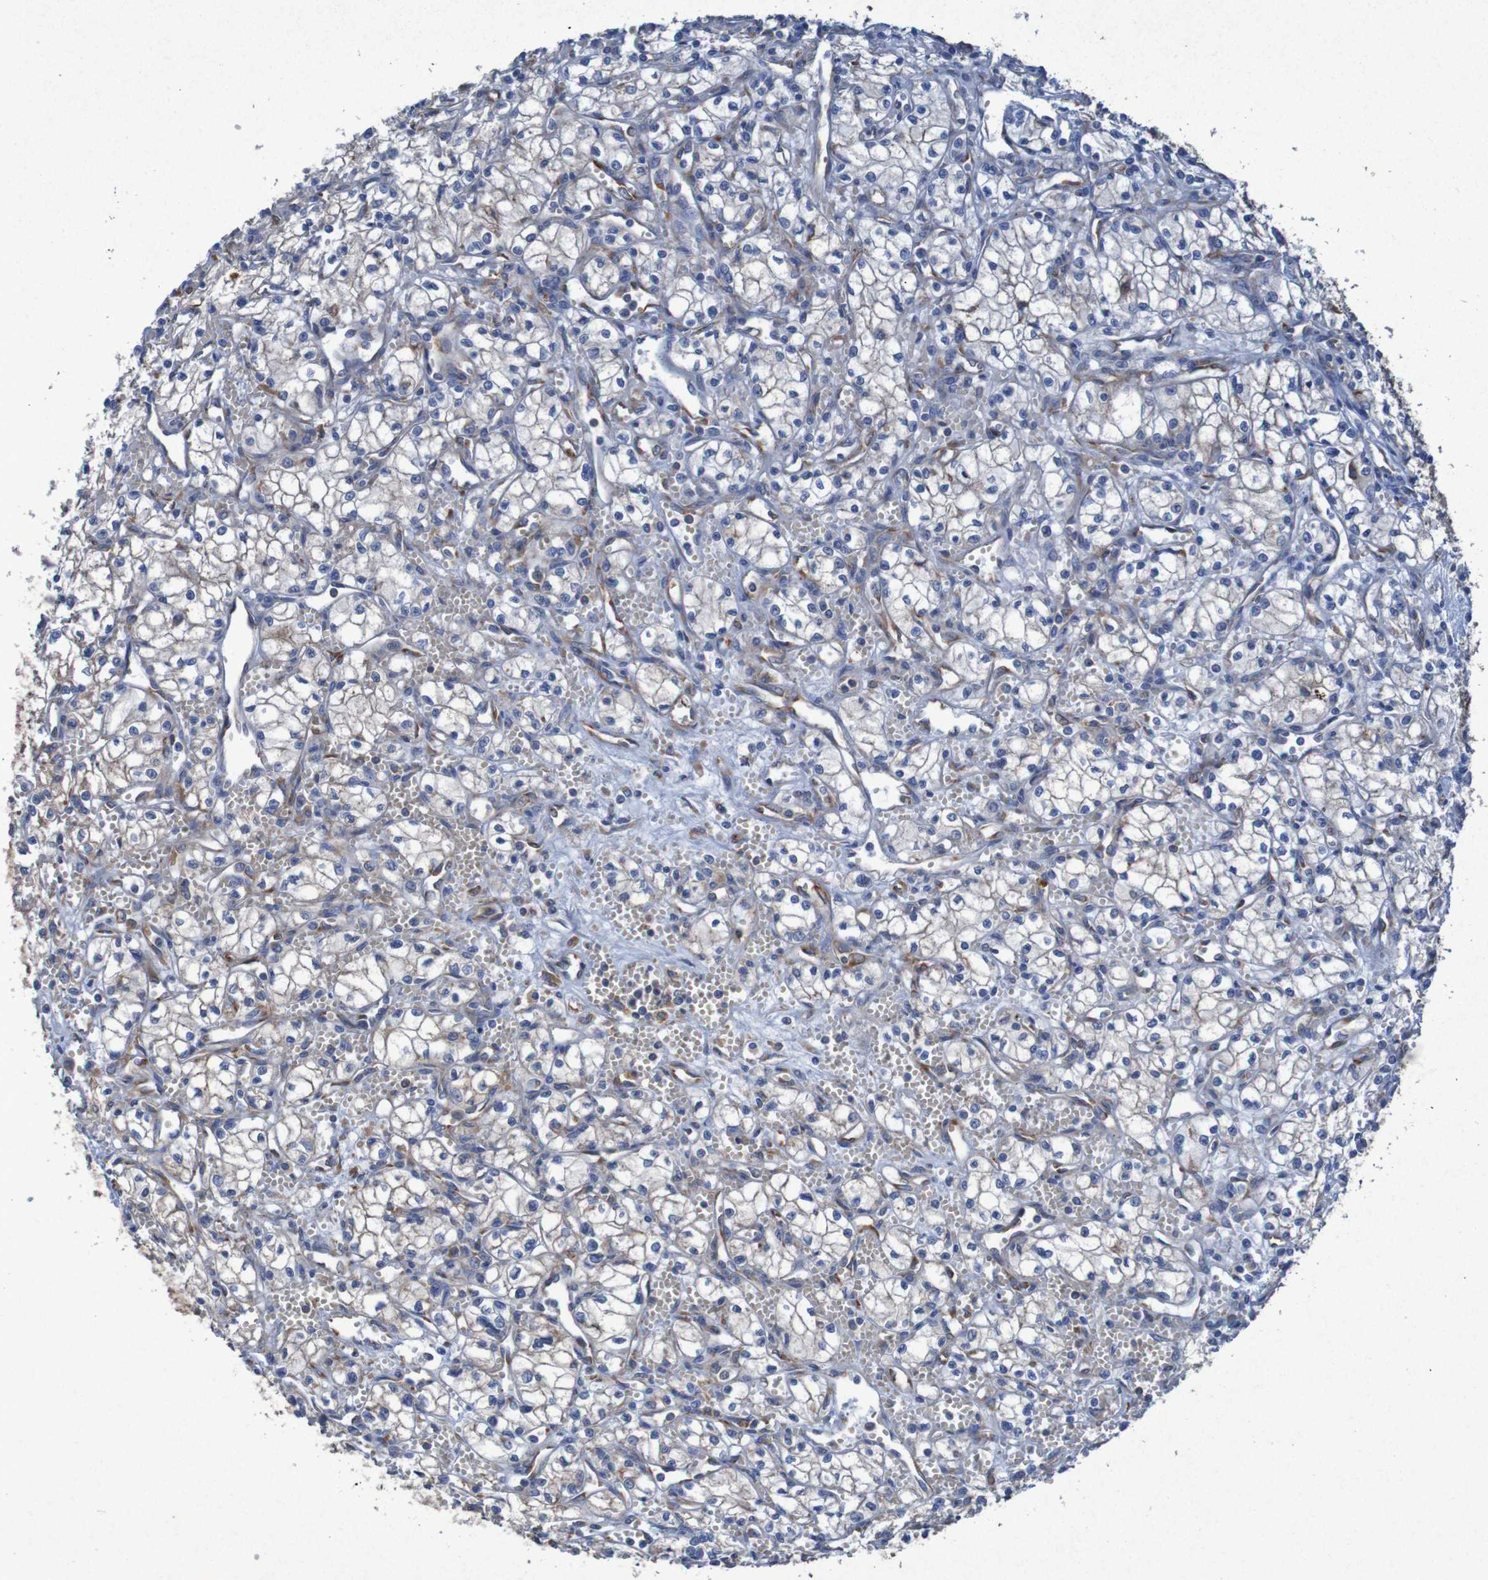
{"staining": {"intensity": "negative", "quantity": "none", "location": "none"}, "tissue": "renal cancer", "cell_type": "Tumor cells", "image_type": "cancer", "snomed": [{"axis": "morphology", "description": "Normal tissue, NOS"}, {"axis": "morphology", "description": "Adenocarcinoma, NOS"}, {"axis": "topography", "description": "Kidney"}], "caption": "An IHC image of renal cancer is shown. There is no staining in tumor cells of renal cancer.", "gene": "RPL10", "patient": {"sex": "male", "age": 59}}